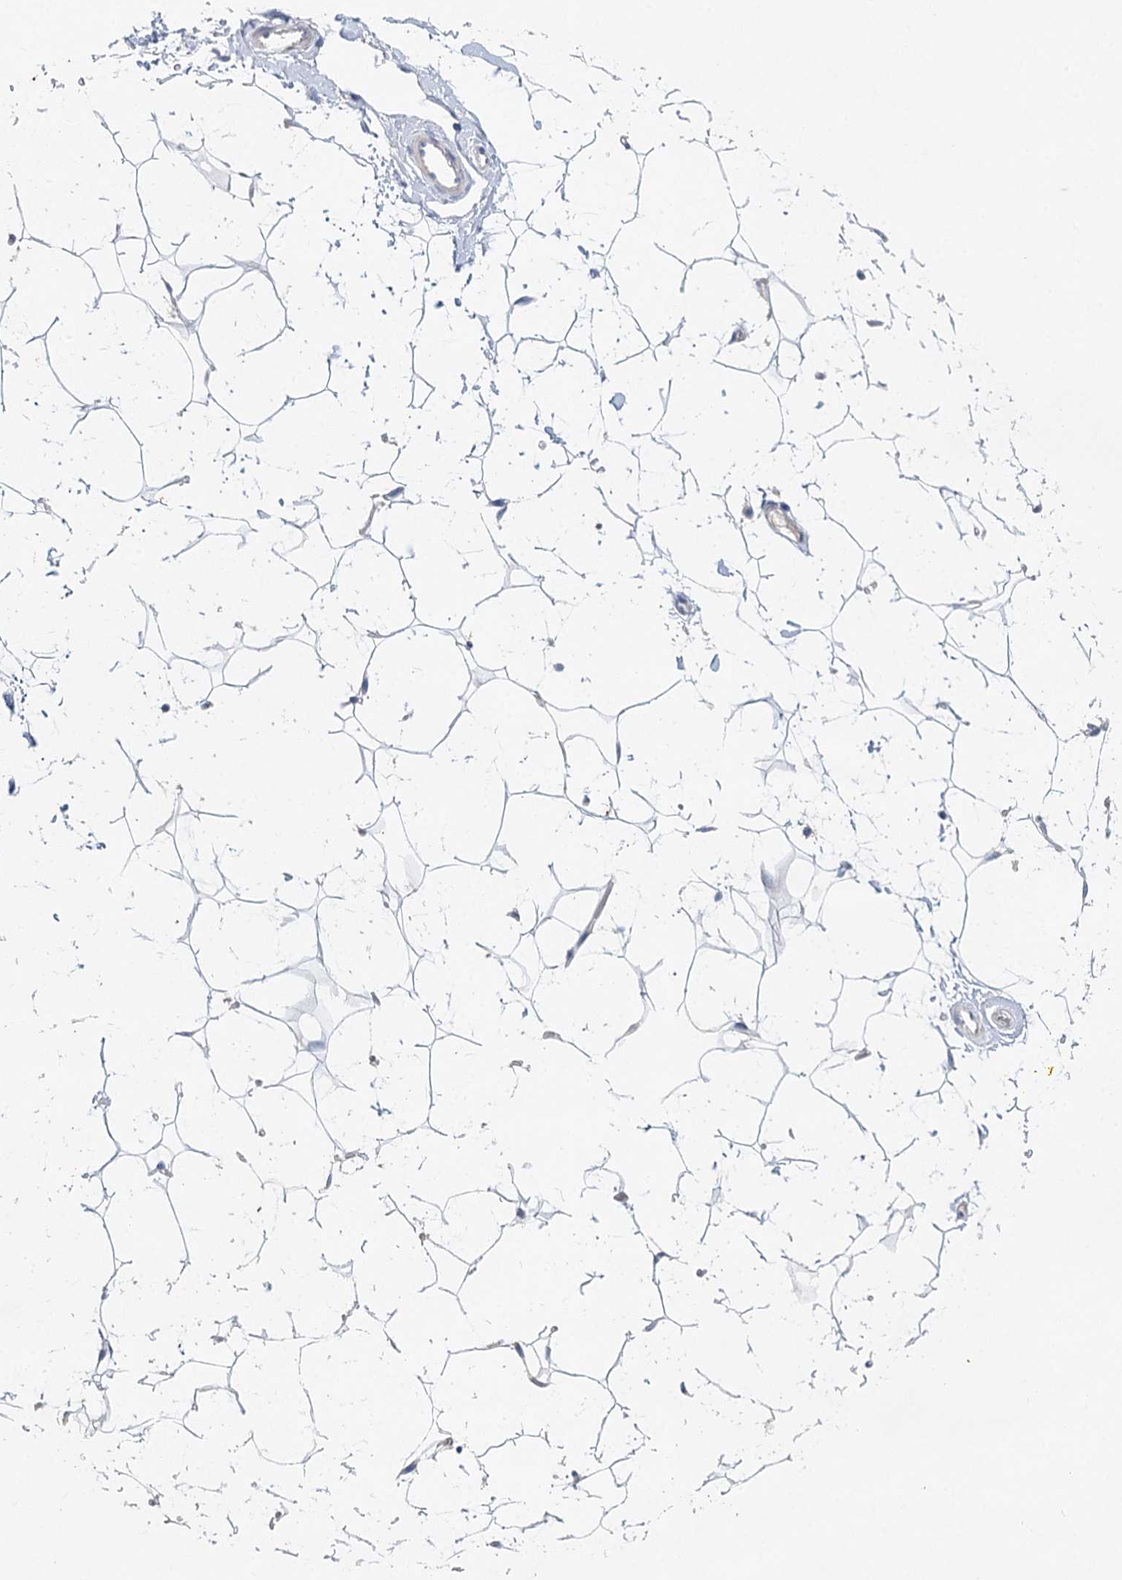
{"staining": {"intensity": "negative", "quantity": "none", "location": "none"}, "tissue": "adipose tissue", "cell_type": "Adipocytes", "image_type": "normal", "snomed": [{"axis": "morphology", "description": "Normal tissue, NOS"}, {"axis": "topography", "description": "Breast"}], "caption": "Adipocytes are negative for brown protein staining in unremarkable adipose tissue.", "gene": "MYL6B", "patient": {"sex": "female", "age": 26}}